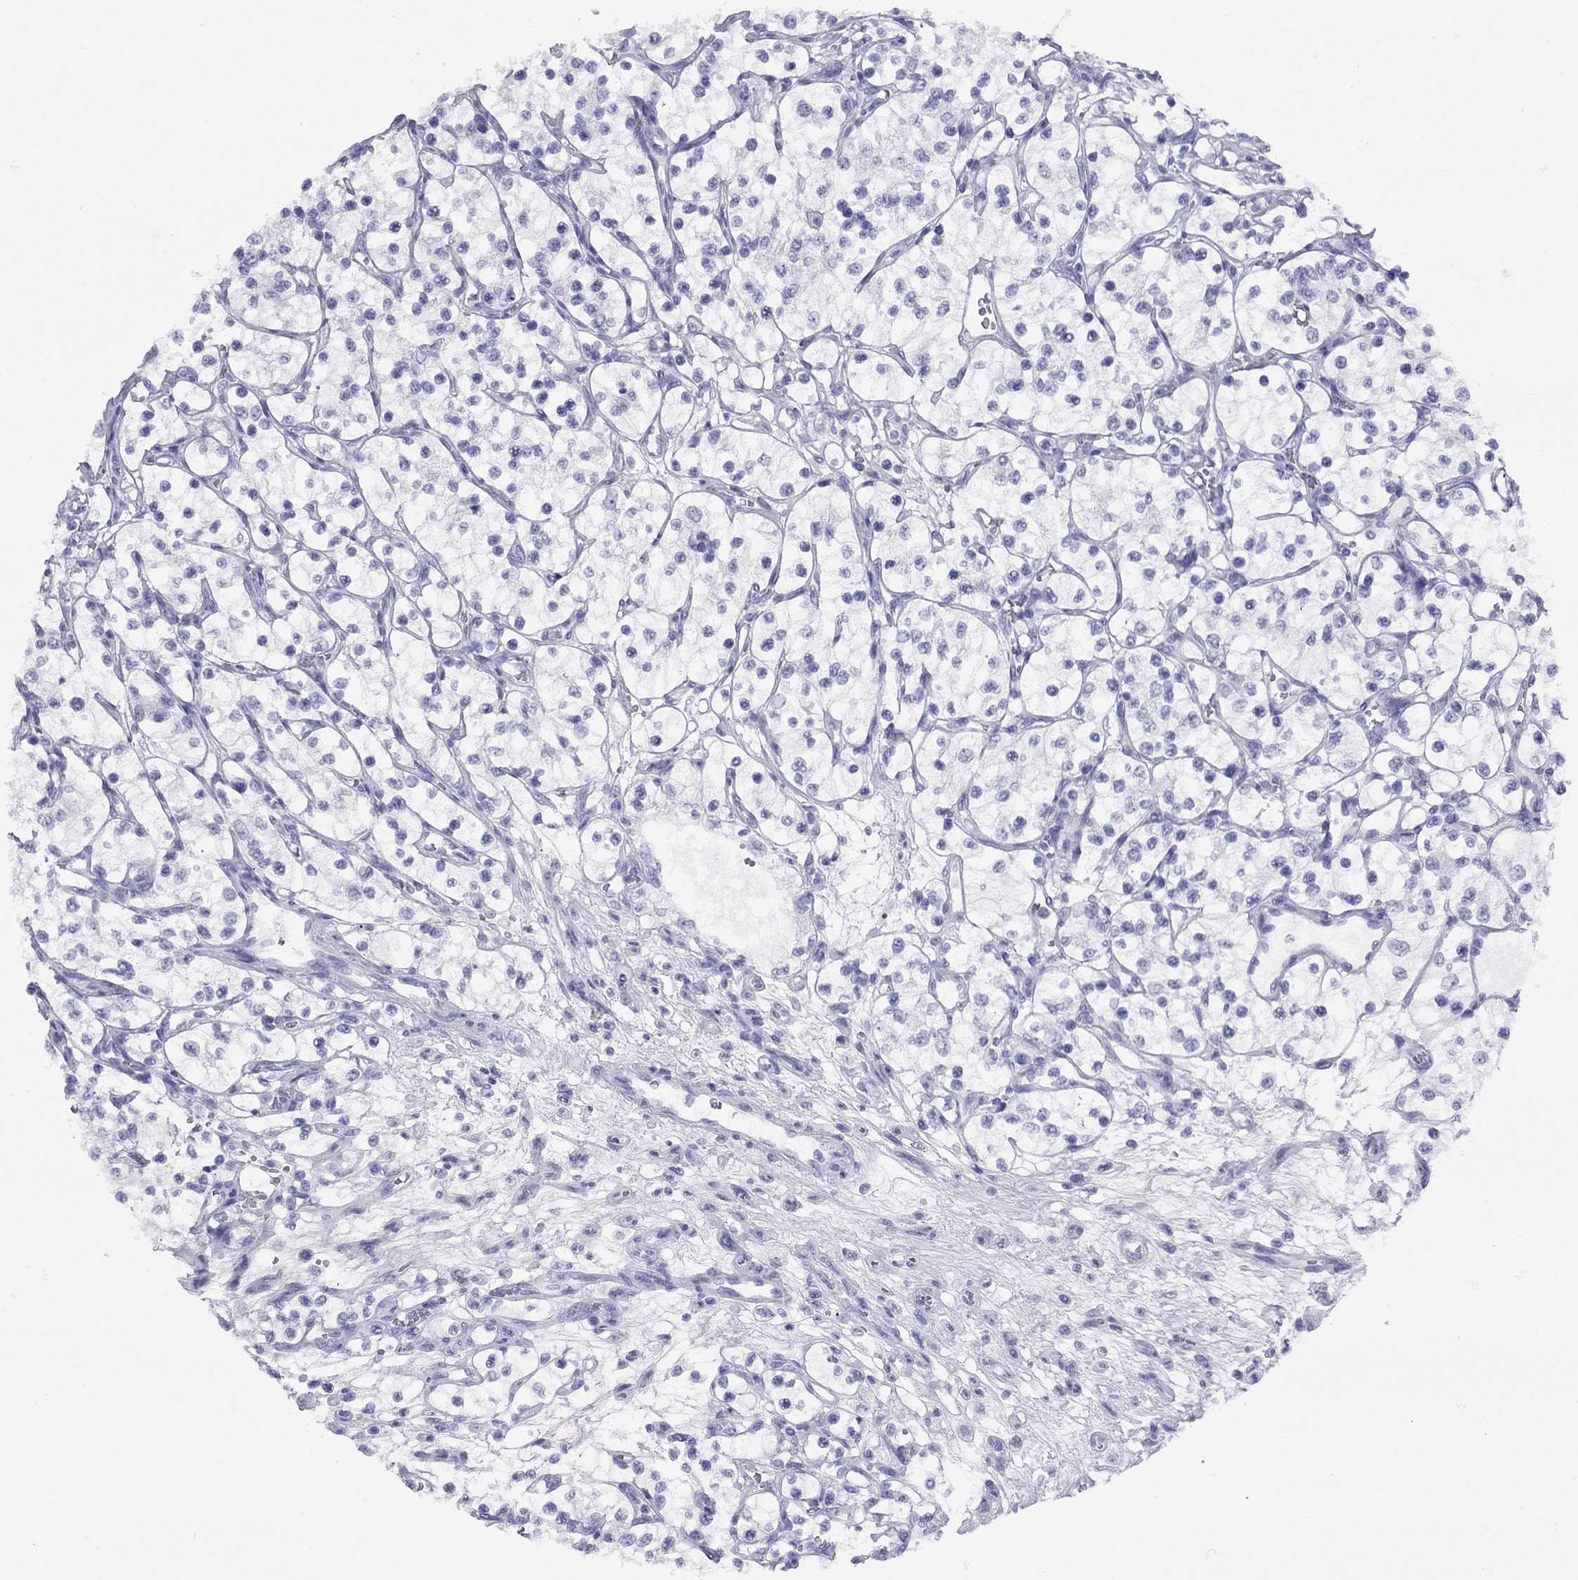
{"staining": {"intensity": "negative", "quantity": "none", "location": "none"}, "tissue": "renal cancer", "cell_type": "Tumor cells", "image_type": "cancer", "snomed": [{"axis": "morphology", "description": "Adenocarcinoma, NOS"}, {"axis": "topography", "description": "Kidney"}], "caption": "Photomicrograph shows no protein positivity in tumor cells of renal cancer (adenocarcinoma) tissue.", "gene": "GRIA2", "patient": {"sex": "female", "age": 69}}